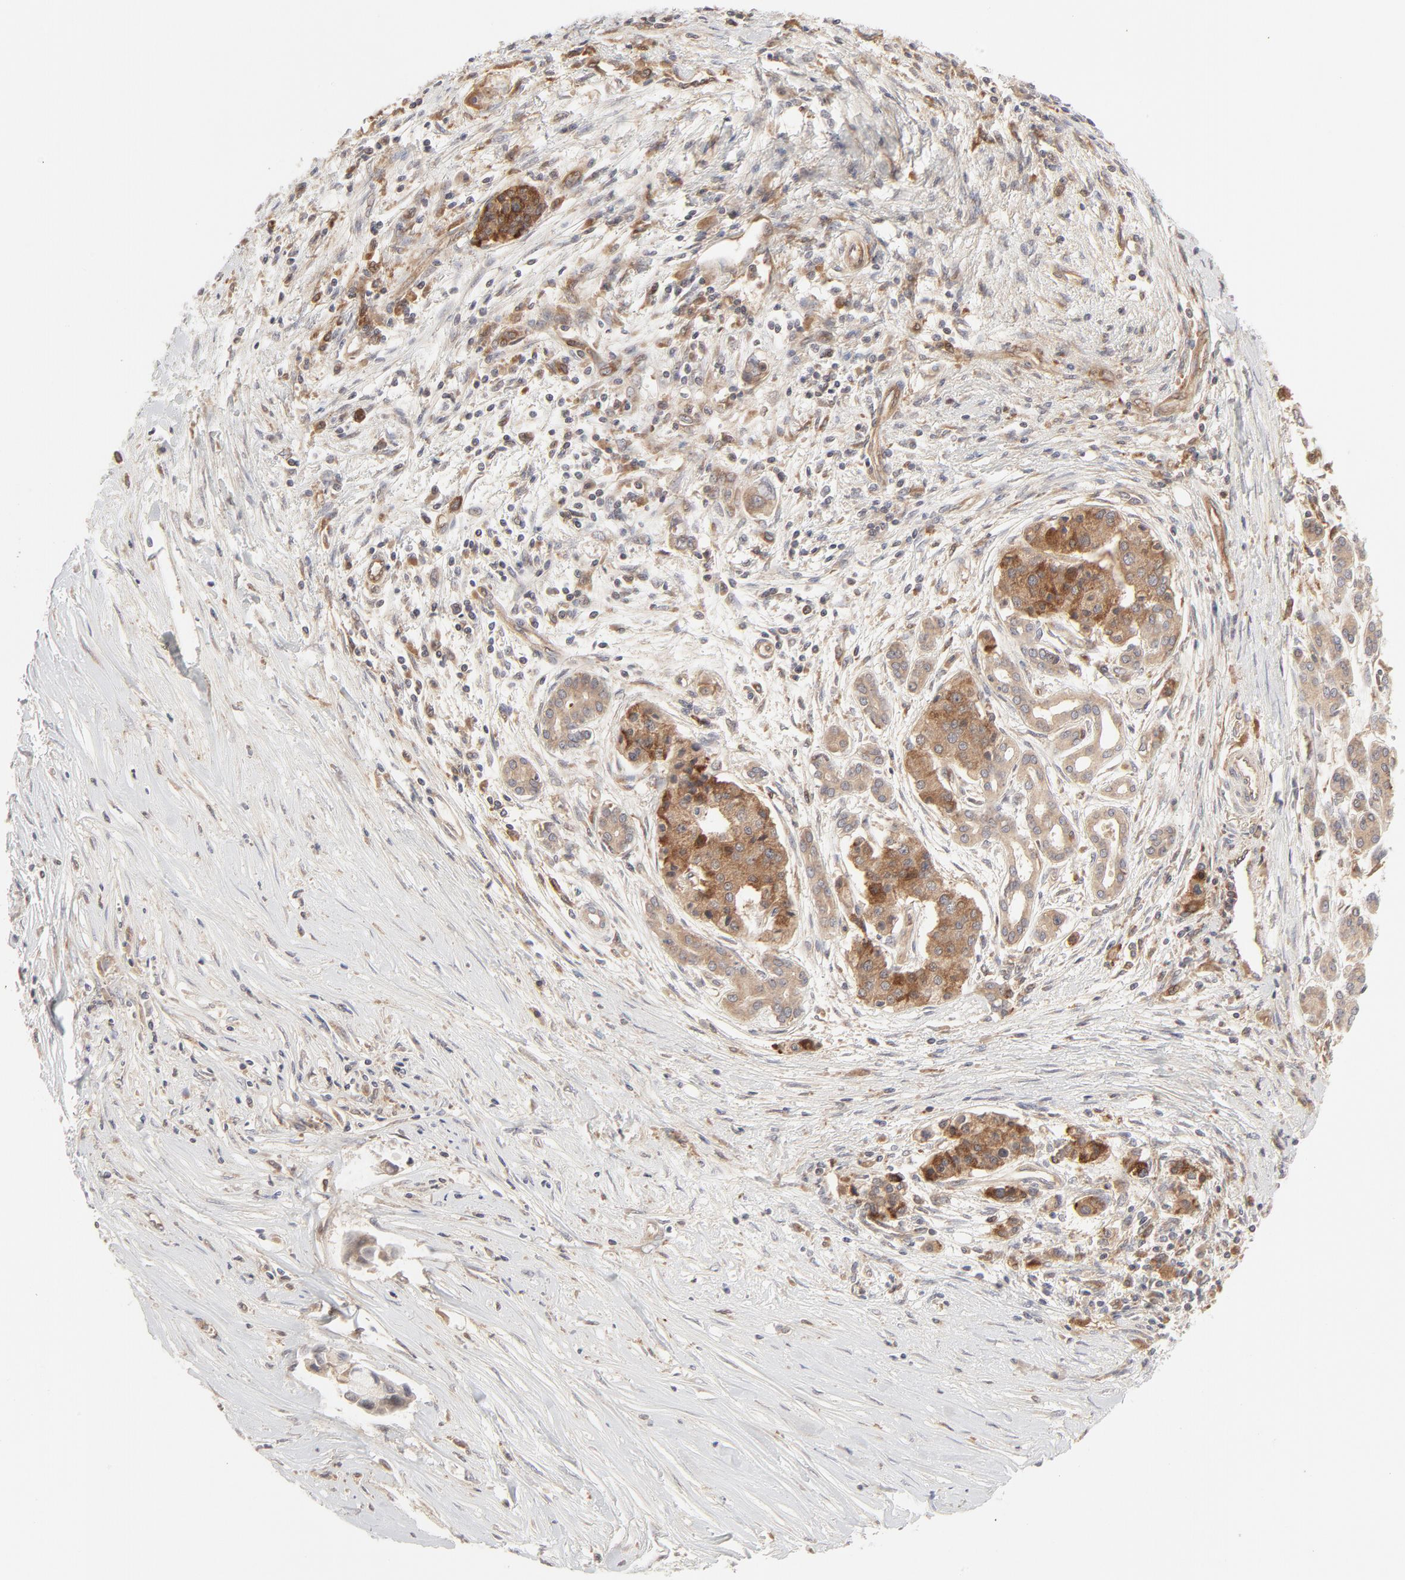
{"staining": {"intensity": "strong", "quantity": ">75%", "location": "cytoplasmic/membranous"}, "tissue": "pancreatic cancer", "cell_type": "Tumor cells", "image_type": "cancer", "snomed": [{"axis": "morphology", "description": "Adenocarcinoma, NOS"}, {"axis": "topography", "description": "Pancreas"}], "caption": "Strong cytoplasmic/membranous expression is appreciated in approximately >75% of tumor cells in adenocarcinoma (pancreatic). The protein of interest is stained brown, and the nuclei are stained in blue (DAB (3,3'-diaminobenzidine) IHC with brightfield microscopy, high magnification).", "gene": "RAB5C", "patient": {"sex": "female", "age": 59}}